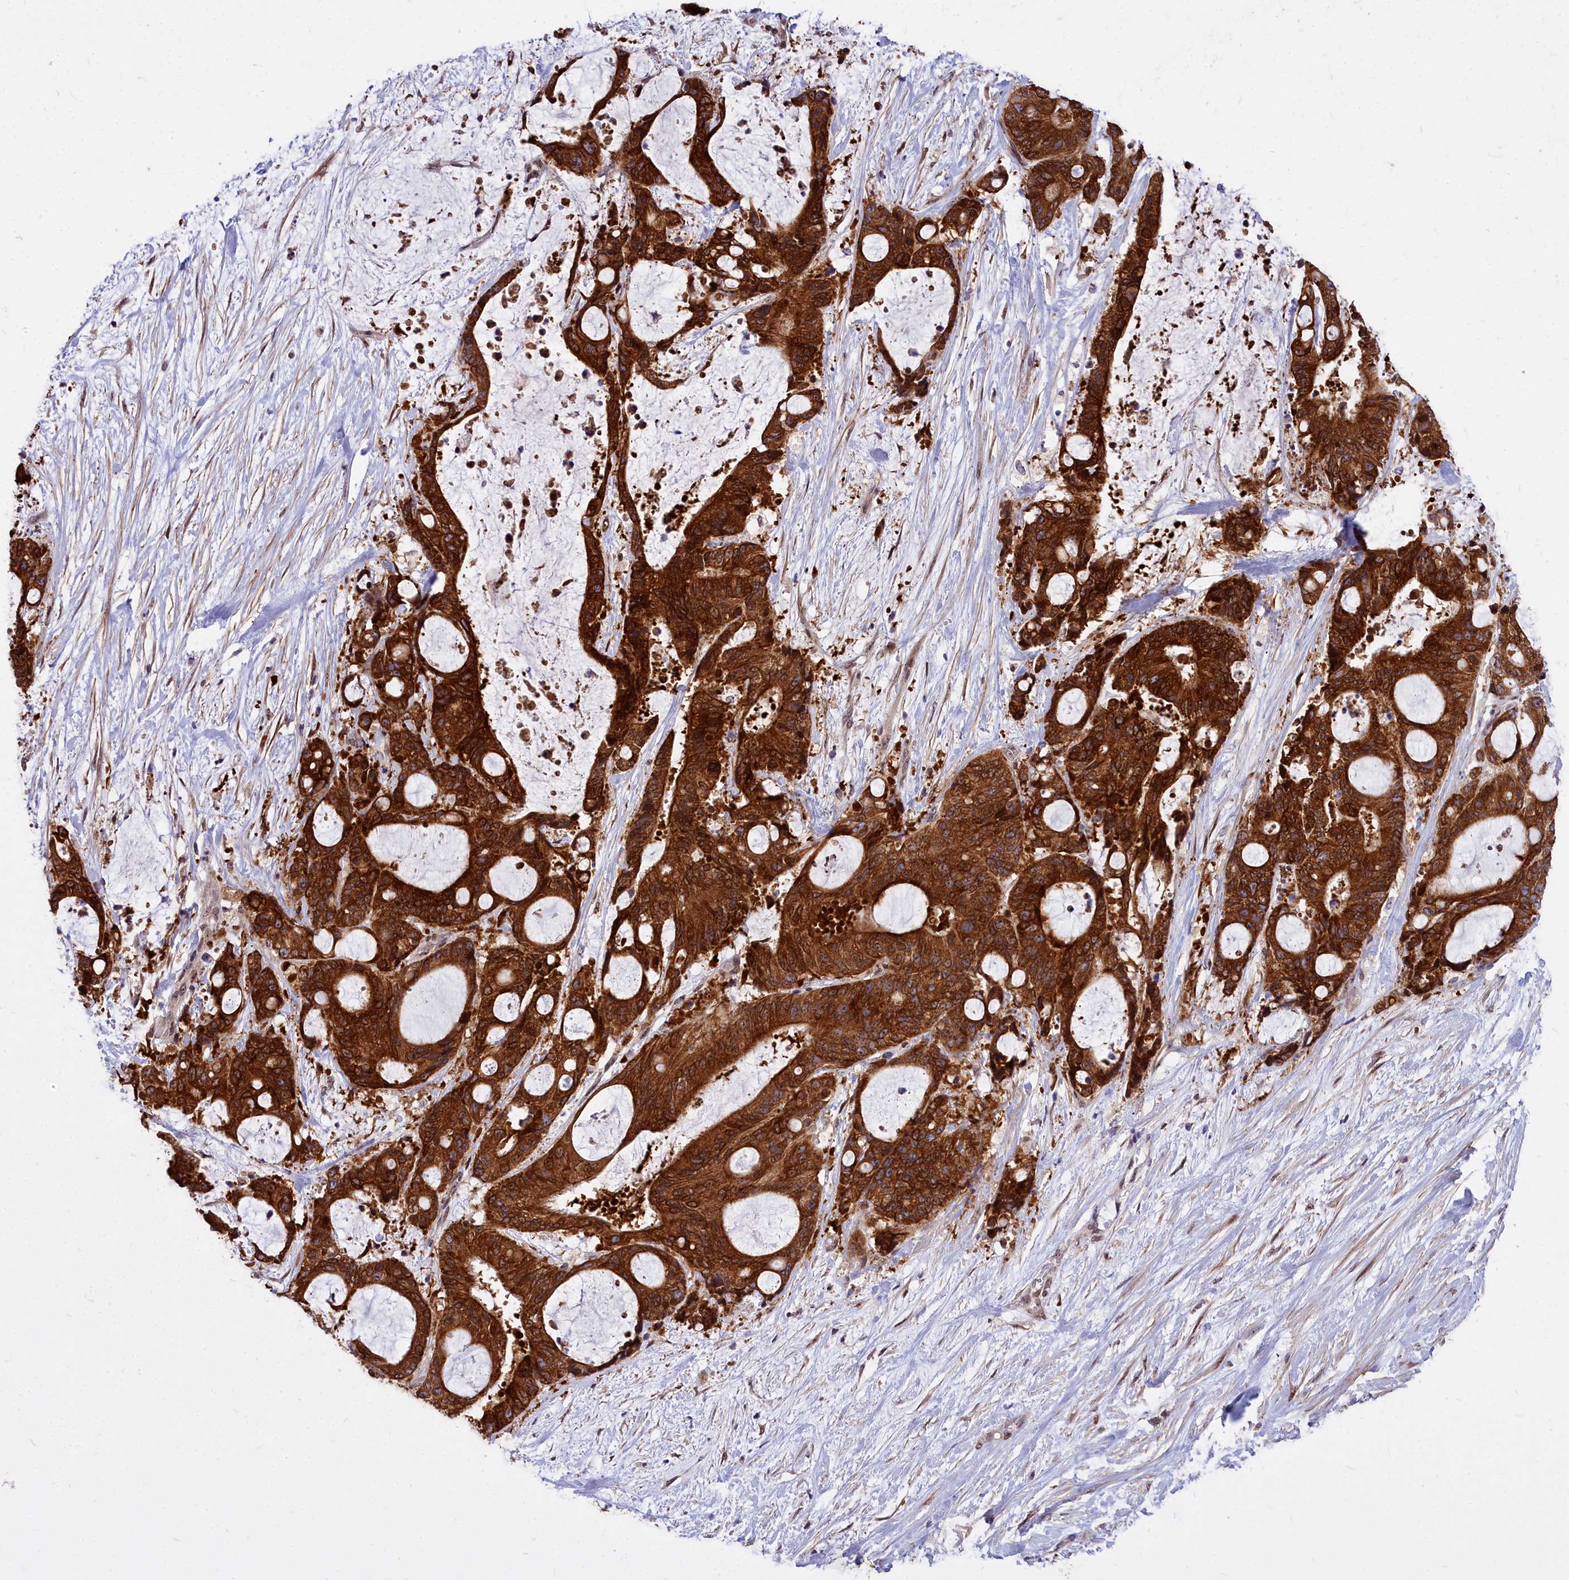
{"staining": {"intensity": "strong", "quantity": ">75%", "location": "cytoplasmic/membranous"}, "tissue": "liver cancer", "cell_type": "Tumor cells", "image_type": "cancer", "snomed": [{"axis": "morphology", "description": "Normal tissue, NOS"}, {"axis": "morphology", "description": "Cholangiocarcinoma"}, {"axis": "topography", "description": "Liver"}, {"axis": "topography", "description": "Peripheral nerve tissue"}], "caption": "Immunohistochemical staining of liver cancer shows high levels of strong cytoplasmic/membranous protein staining in approximately >75% of tumor cells.", "gene": "ABCB8", "patient": {"sex": "female", "age": 73}}